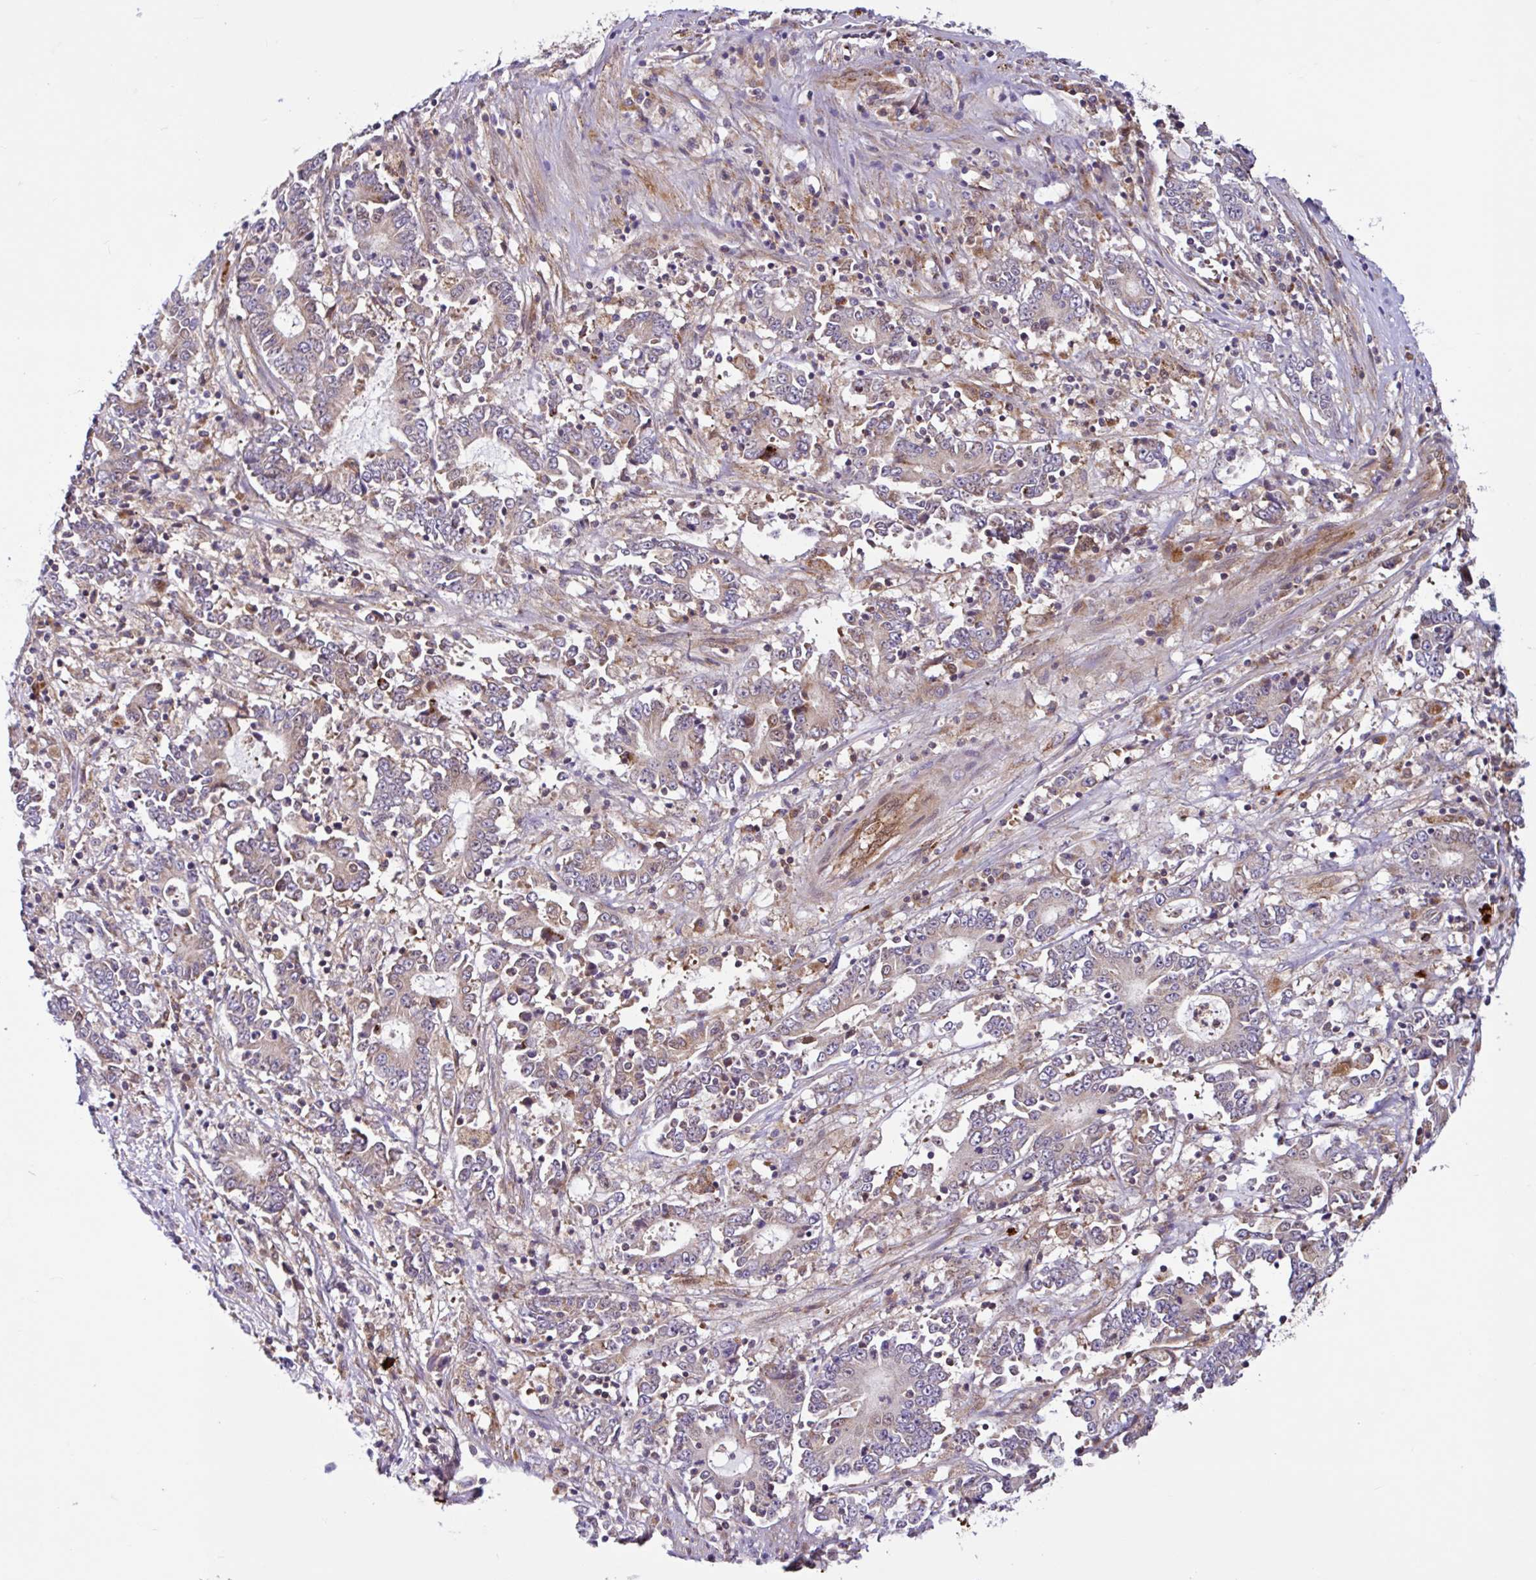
{"staining": {"intensity": "negative", "quantity": "none", "location": "none"}, "tissue": "stomach cancer", "cell_type": "Tumor cells", "image_type": "cancer", "snomed": [{"axis": "morphology", "description": "Adenocarcinoma, NOS"}, {"axis": "topography", "description": "Stomach, upper"}], "caption": "Immunohistochemistry (IHC) image of neoplastic tissue: human adenocarcinoma (stomach) stained with DAB displays no significant protein expression in tumor cells.", "gene": "NTPCR", "patient": {"sex": "male", "age": 68}}